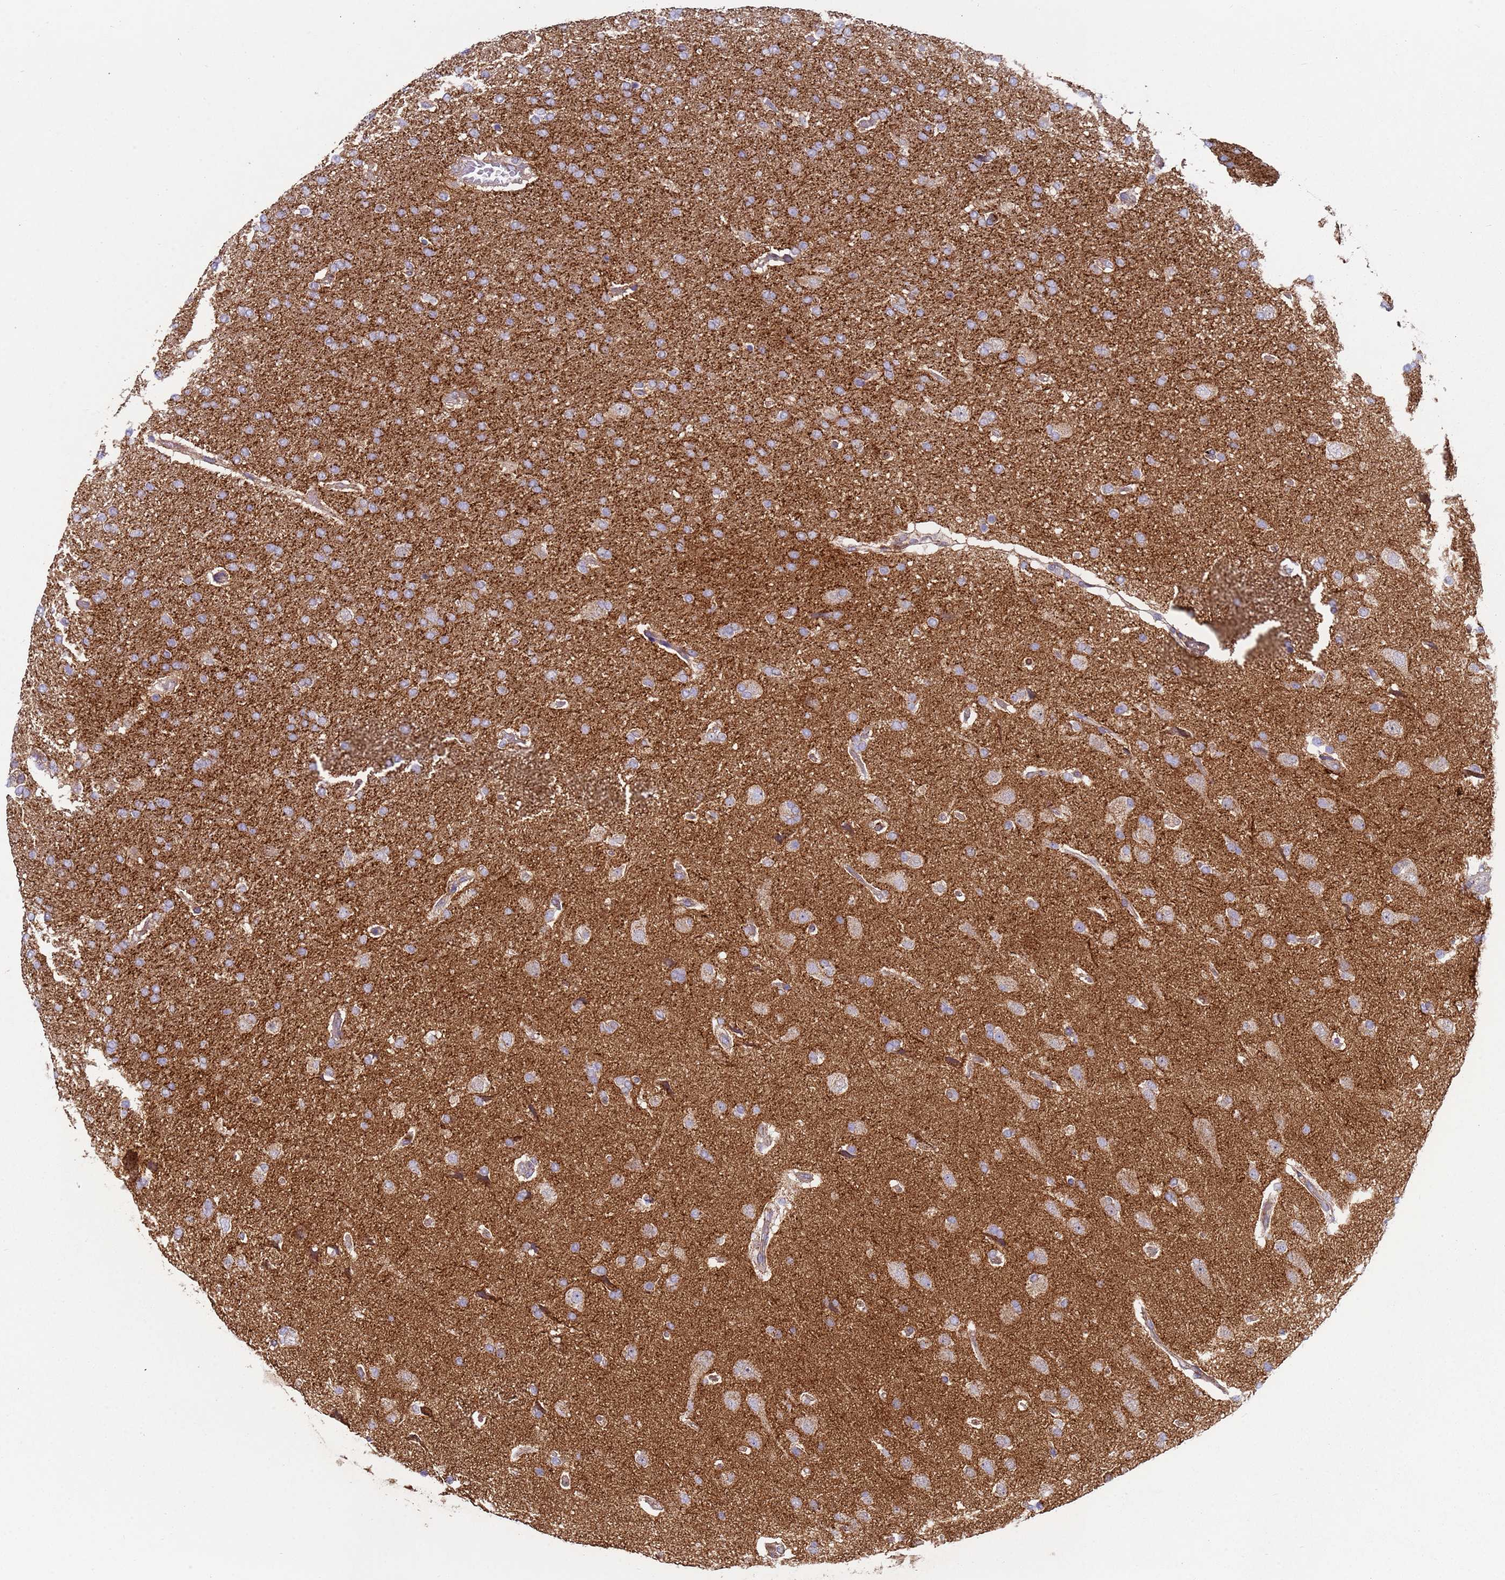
{"staining": {"intensity": "weak", "quantity": "25%-75%", "location": "cytoplasmic/membranous"}, "tissue": "glioma", "cell_type": "Tumor cells", "image_type": "cancer", "snomed": [{"axis": "morphology", "description": "Glioma, malignant, High grade"}, {"axis": "topography", "description": "Brain"}], "caption": "The histopathology image demonstrates a brown stain indicating the presence of a protein in the cytoplasmic/membranous of tumor cells in glioma. (DAB (3,3'-diaminobenzidine) IHC with brightfield microscopy, high magnification).", "gene": "FBXO33", "patient": {"sex": "male", "age": 72}}